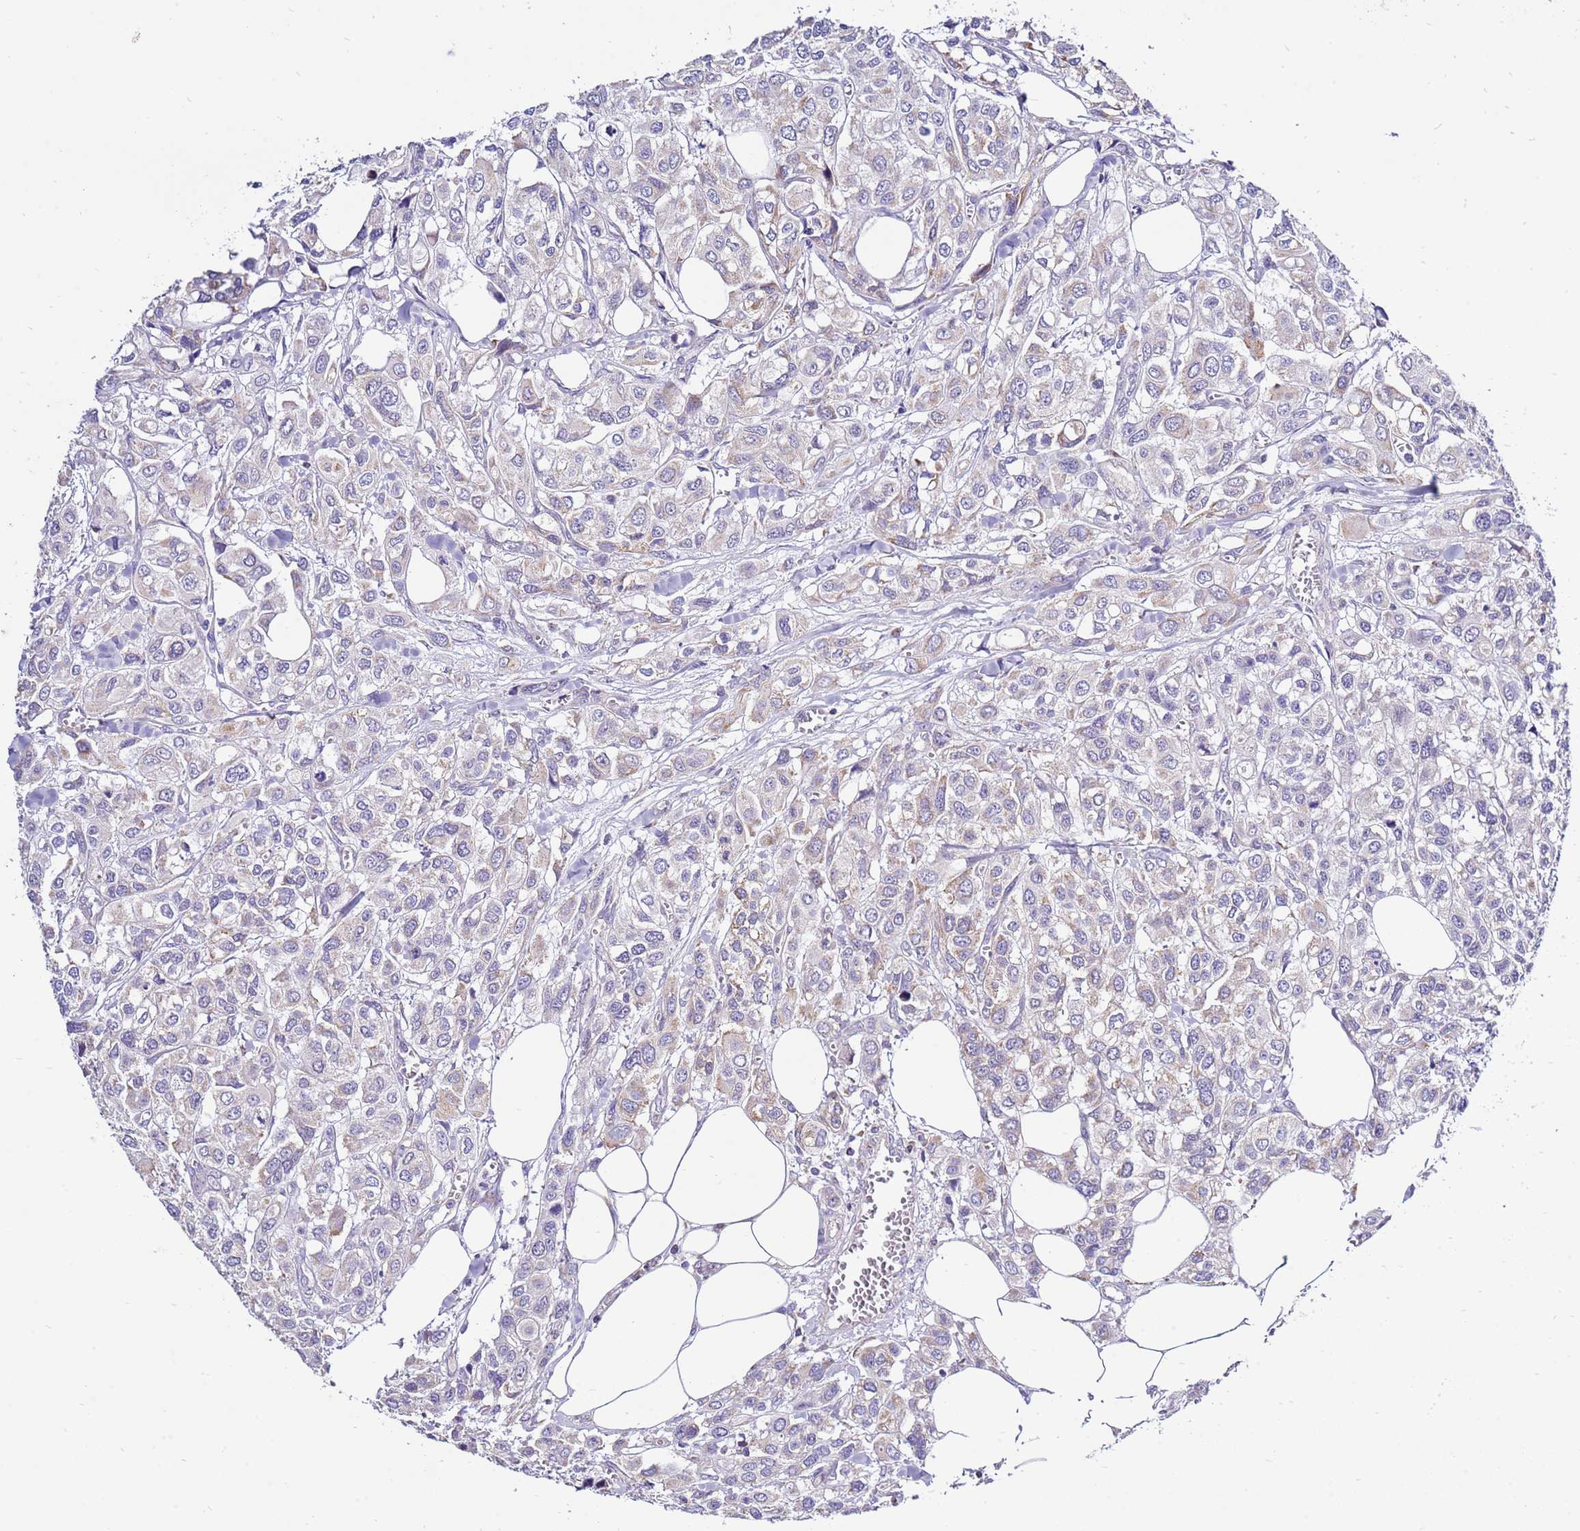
{"staining": {"intensity": "weak", "quantity": "<25%", "location": "cytoplasmic/membranous"}, "tissue": "urothelial cancer", "cell_type": "Tumor cells", "image_type": "cancer", "snomed": [{"axis": "morphology", "description": "Urothelial carcinoma, High grade"}, {"axis": "topography", "description": "Urinary bladder"}], "caption": "IHC image of neoplastic tissue: human urothelial carcinoma (high-grade) stained with DAB (3,3'-diaminobenzidine) exhibits no significant protein positivity in tumor cells. (DAB immunohistochemistry (IHC) with hematoxylin counter stain).", "gene": "IGF1R", "patient": {"sex": "male", "age": 67}}